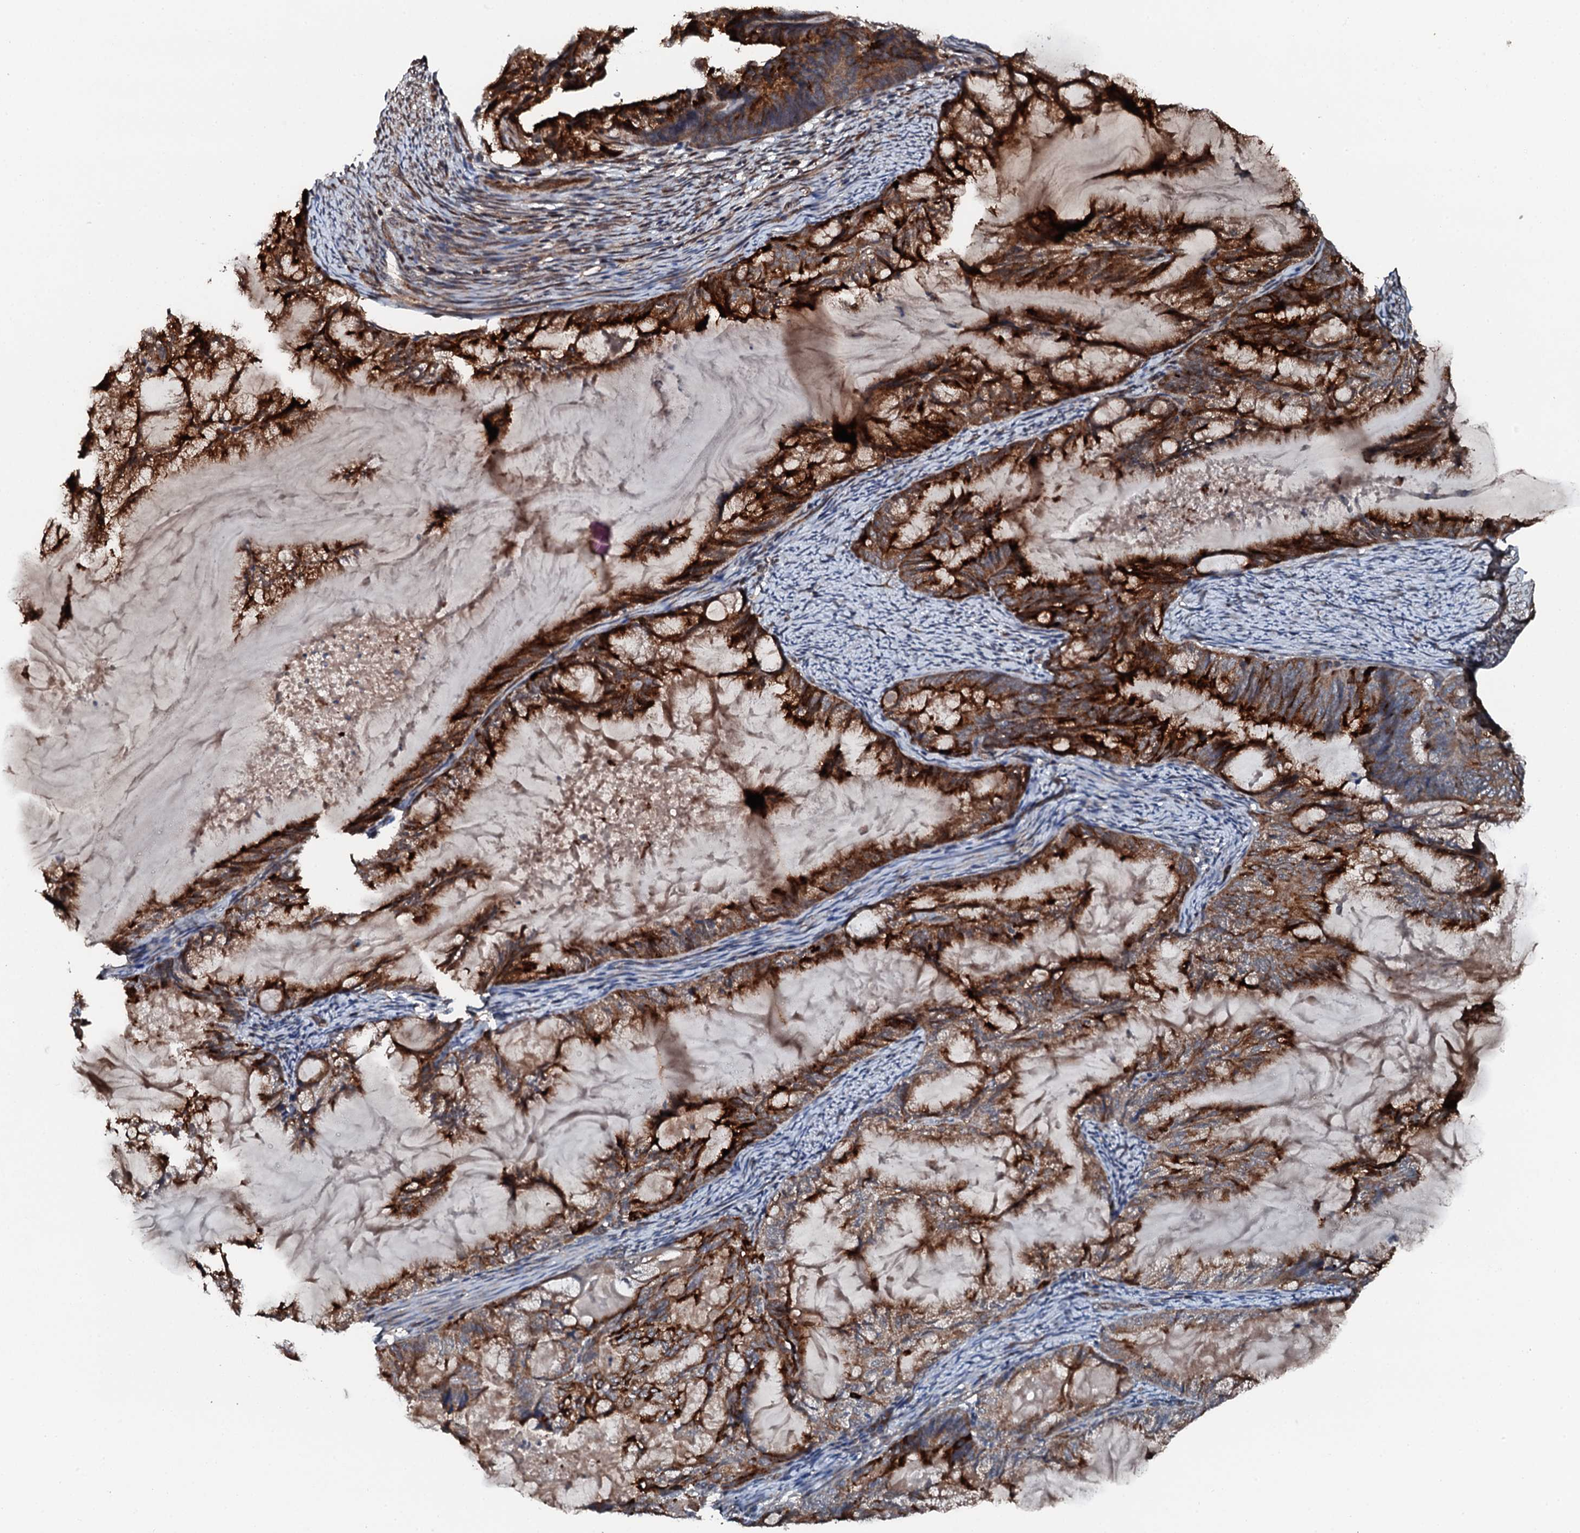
{"staining": {"intensity": "strong", "quantity": "25%-75%", "location": "cytoplasmic/membranous"}, "tissue": "endometrial cancer", "cell_type": "Tumor cells", "image_type": "cancer", "snomed": [{"axis": "morphology", "description": "Adenocarcinoma, NOS"}, {"axis": "topography", "description": "Endometrium"}], "caption": "DAB immunohistochemical staining of endometrial cancer reveals strong cytoplasmic/membranous protein expression in about 25%-75% of tumor cells. Ihc stains the protein in brown and the nuclei are stained blue.", "gene": "FLYWCH1", "patient": {"sex": "female", "age": 86}}